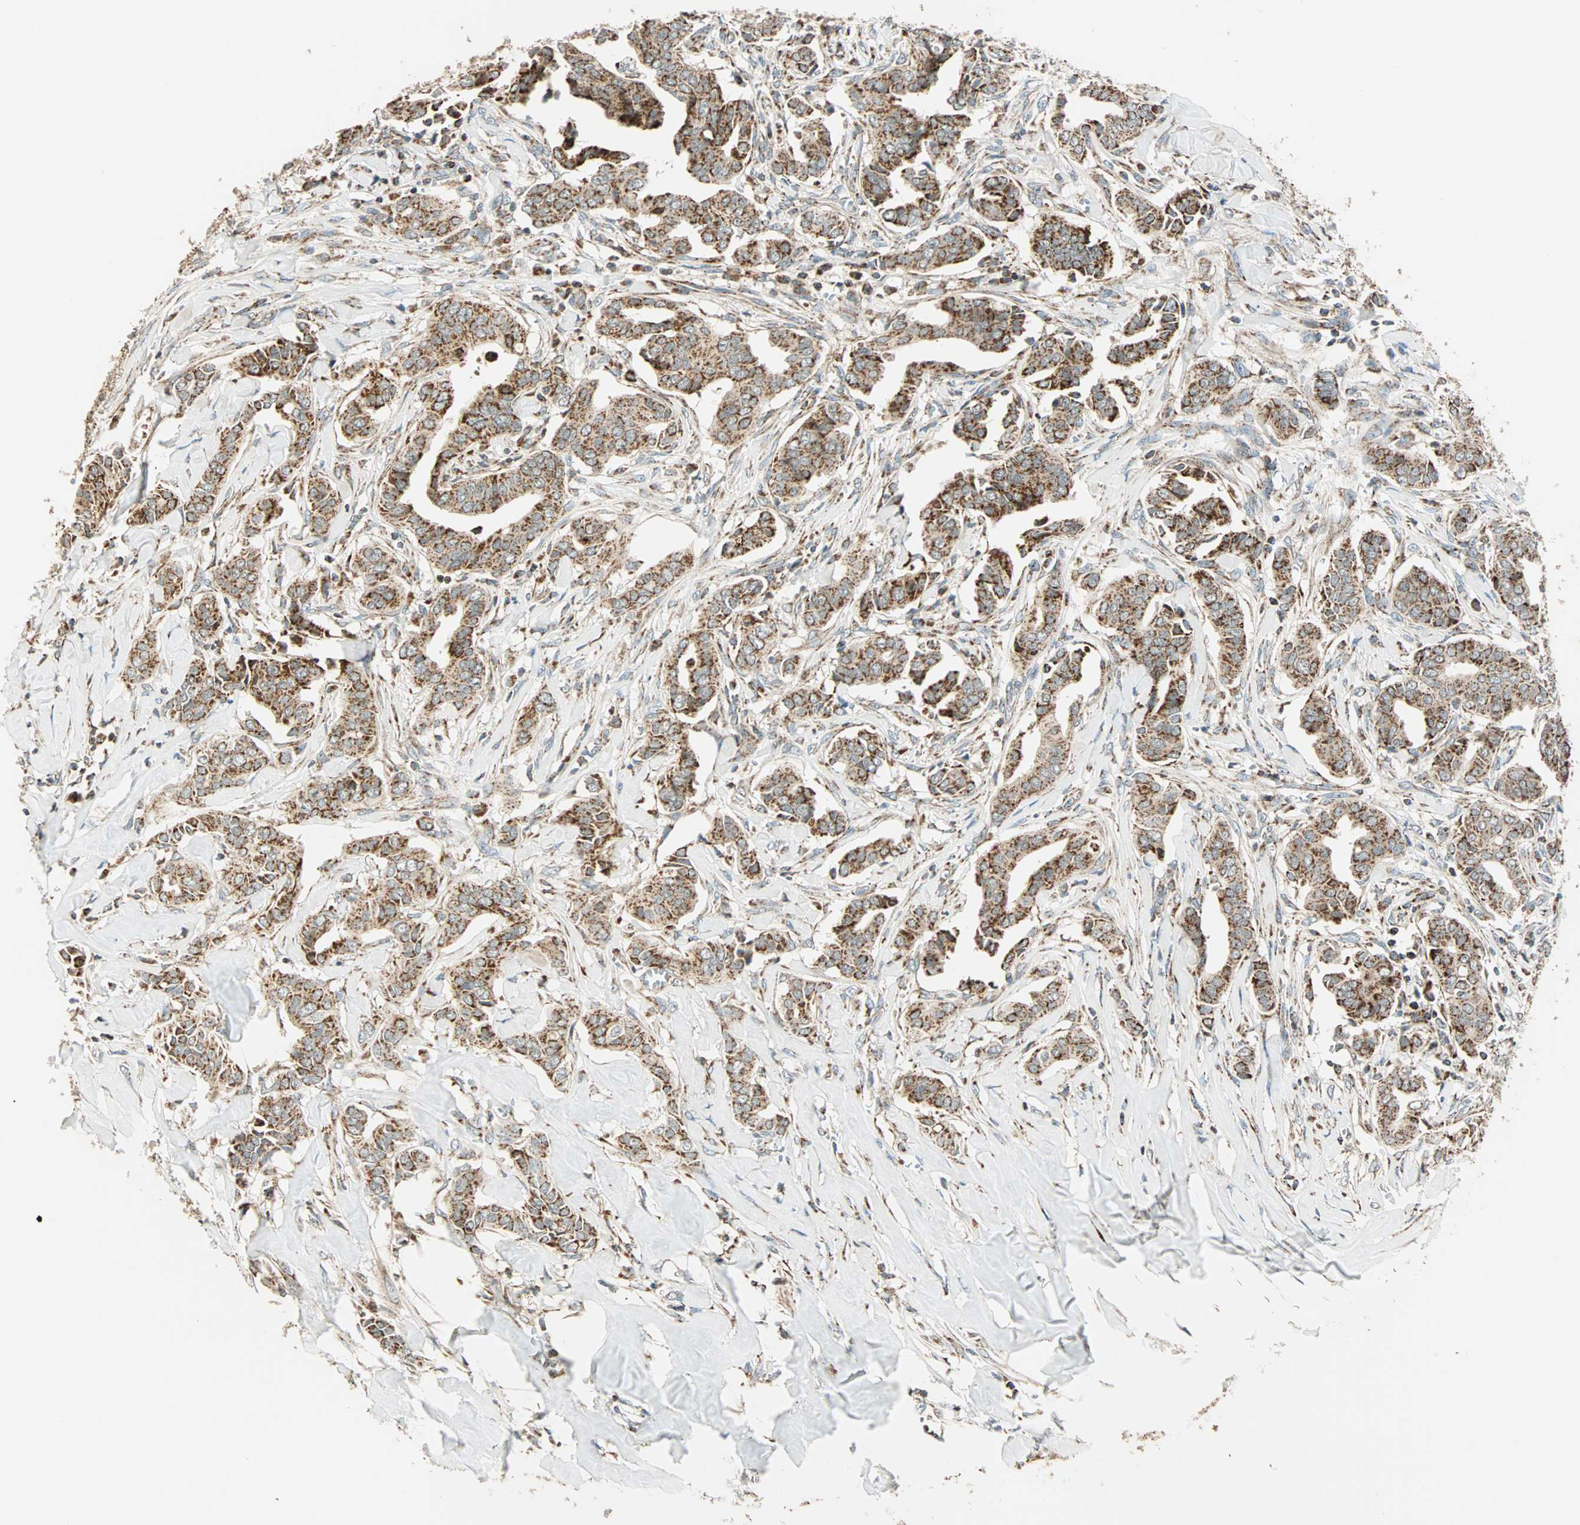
{"staining": {"intensity": "moderate", "quantity": ">75%", "location": "cytoplasmic/membranous"}, "tissue": "head and neck cancer", "cell_type": "Tumor cells", "image_type": "cancer", "snomed": [{"axis": "morphology", "description": "Adenocarcinoma, NOS"}, {"axis": "topography", "description": "Salivary gland"}, {"axis": "topography", "description": "Head-Neck"}], "caption": "There is medium levels of moderate cytoplasmic/membranous positivity in tumor cells of head and neck adenocarcinoma, as demonstrated by immunohistochemical staining (brown color).", "gene": "SPRY4", "patient": {"sex": "female", "age": 59}}